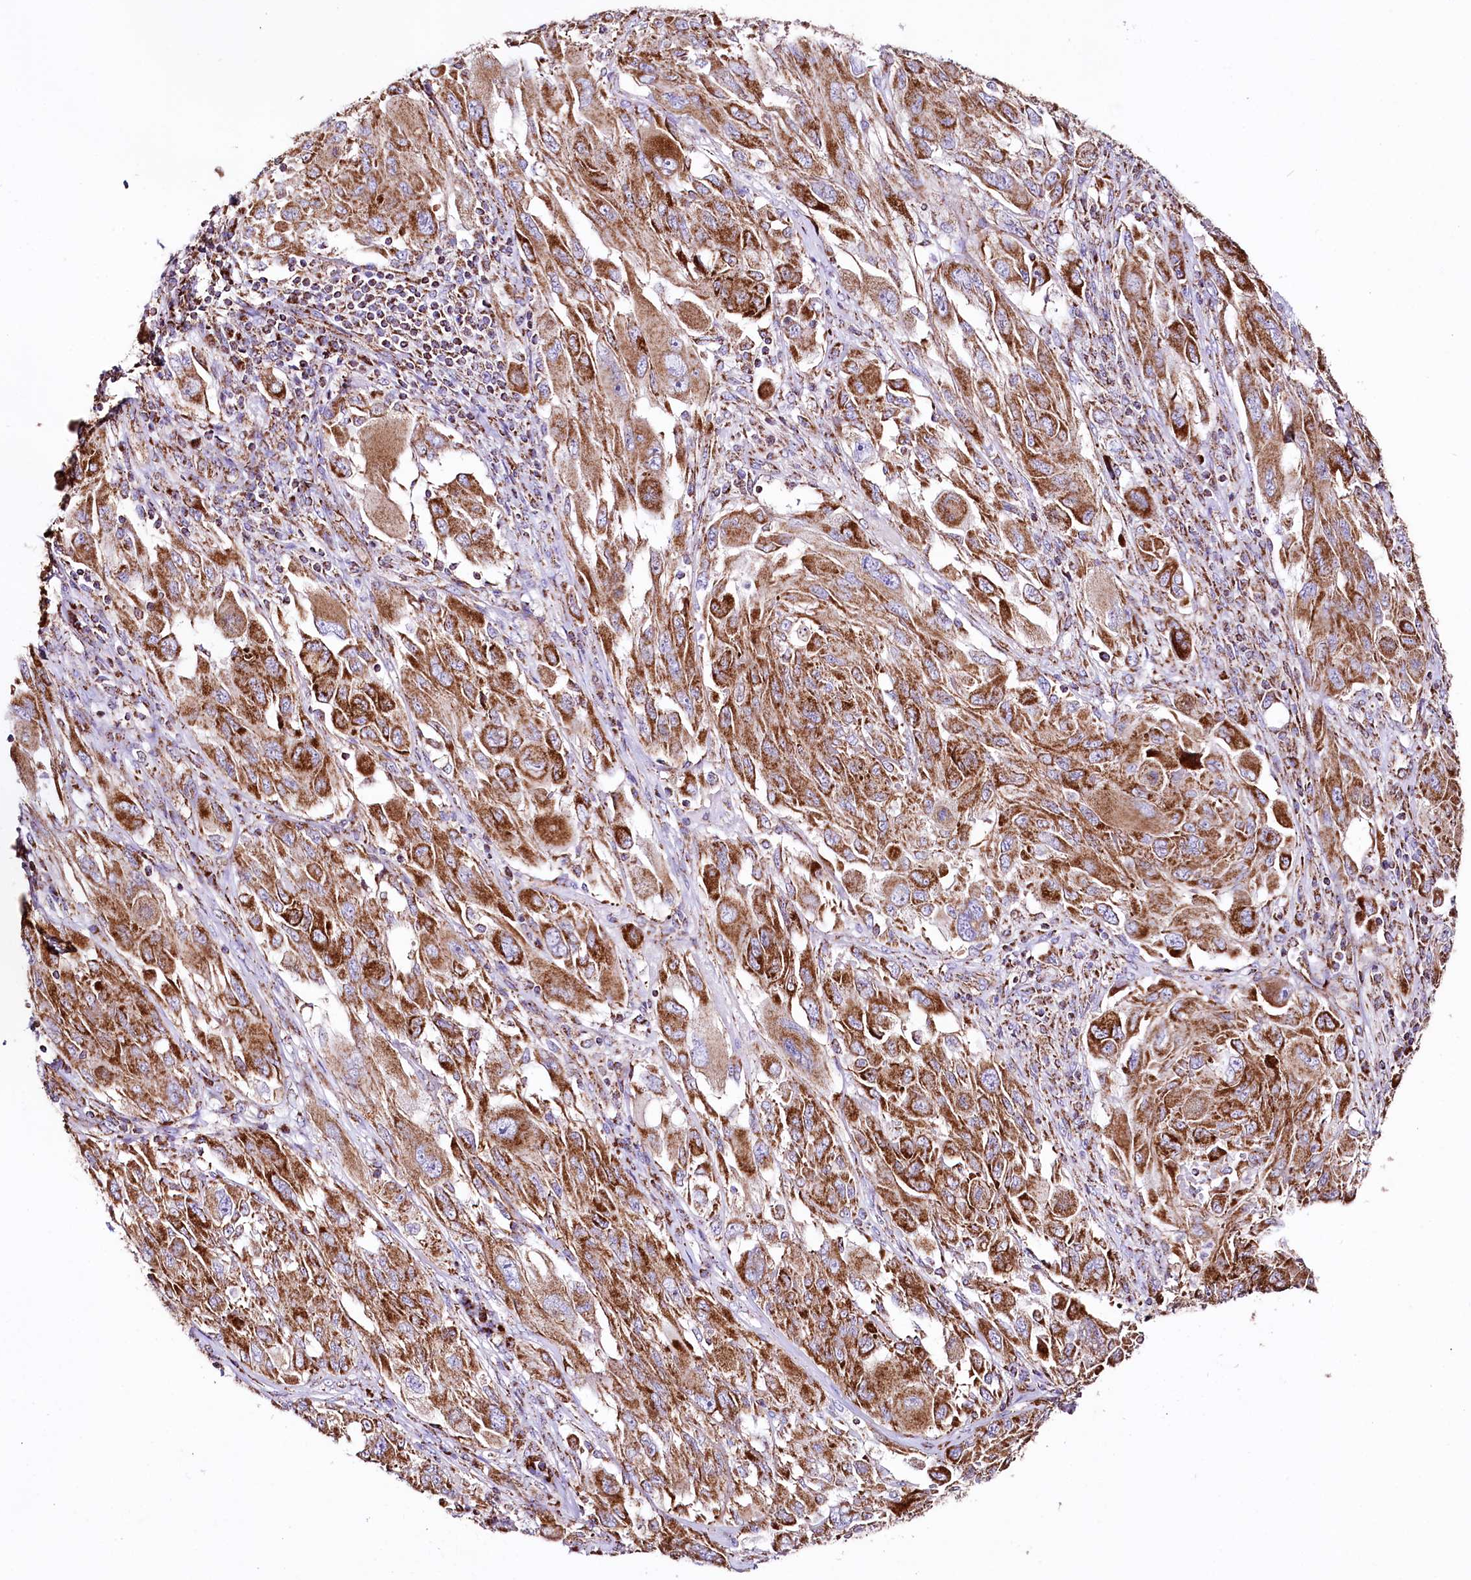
{"staining": {"intensity": "strong", "quantity": ">75%", "location": "cytoplasmic/membranous"}, "tissue": "melanoma", "cell_type": "Tumor cells", "image_type": "cancer", "snomed": [{"axis": "morphology", "description": "Malignant melanoma, NOS"}, {"axis": "topography", "description": "Skin"}], "caption": "Malignant melanoma stained for a protein (brown) demonstrates strong cytoplasmic/membranous positive positivity in approximately >75% of tumor cells.", "gene": "APLP2", "patient": {"sex": "female", "age": 91}}